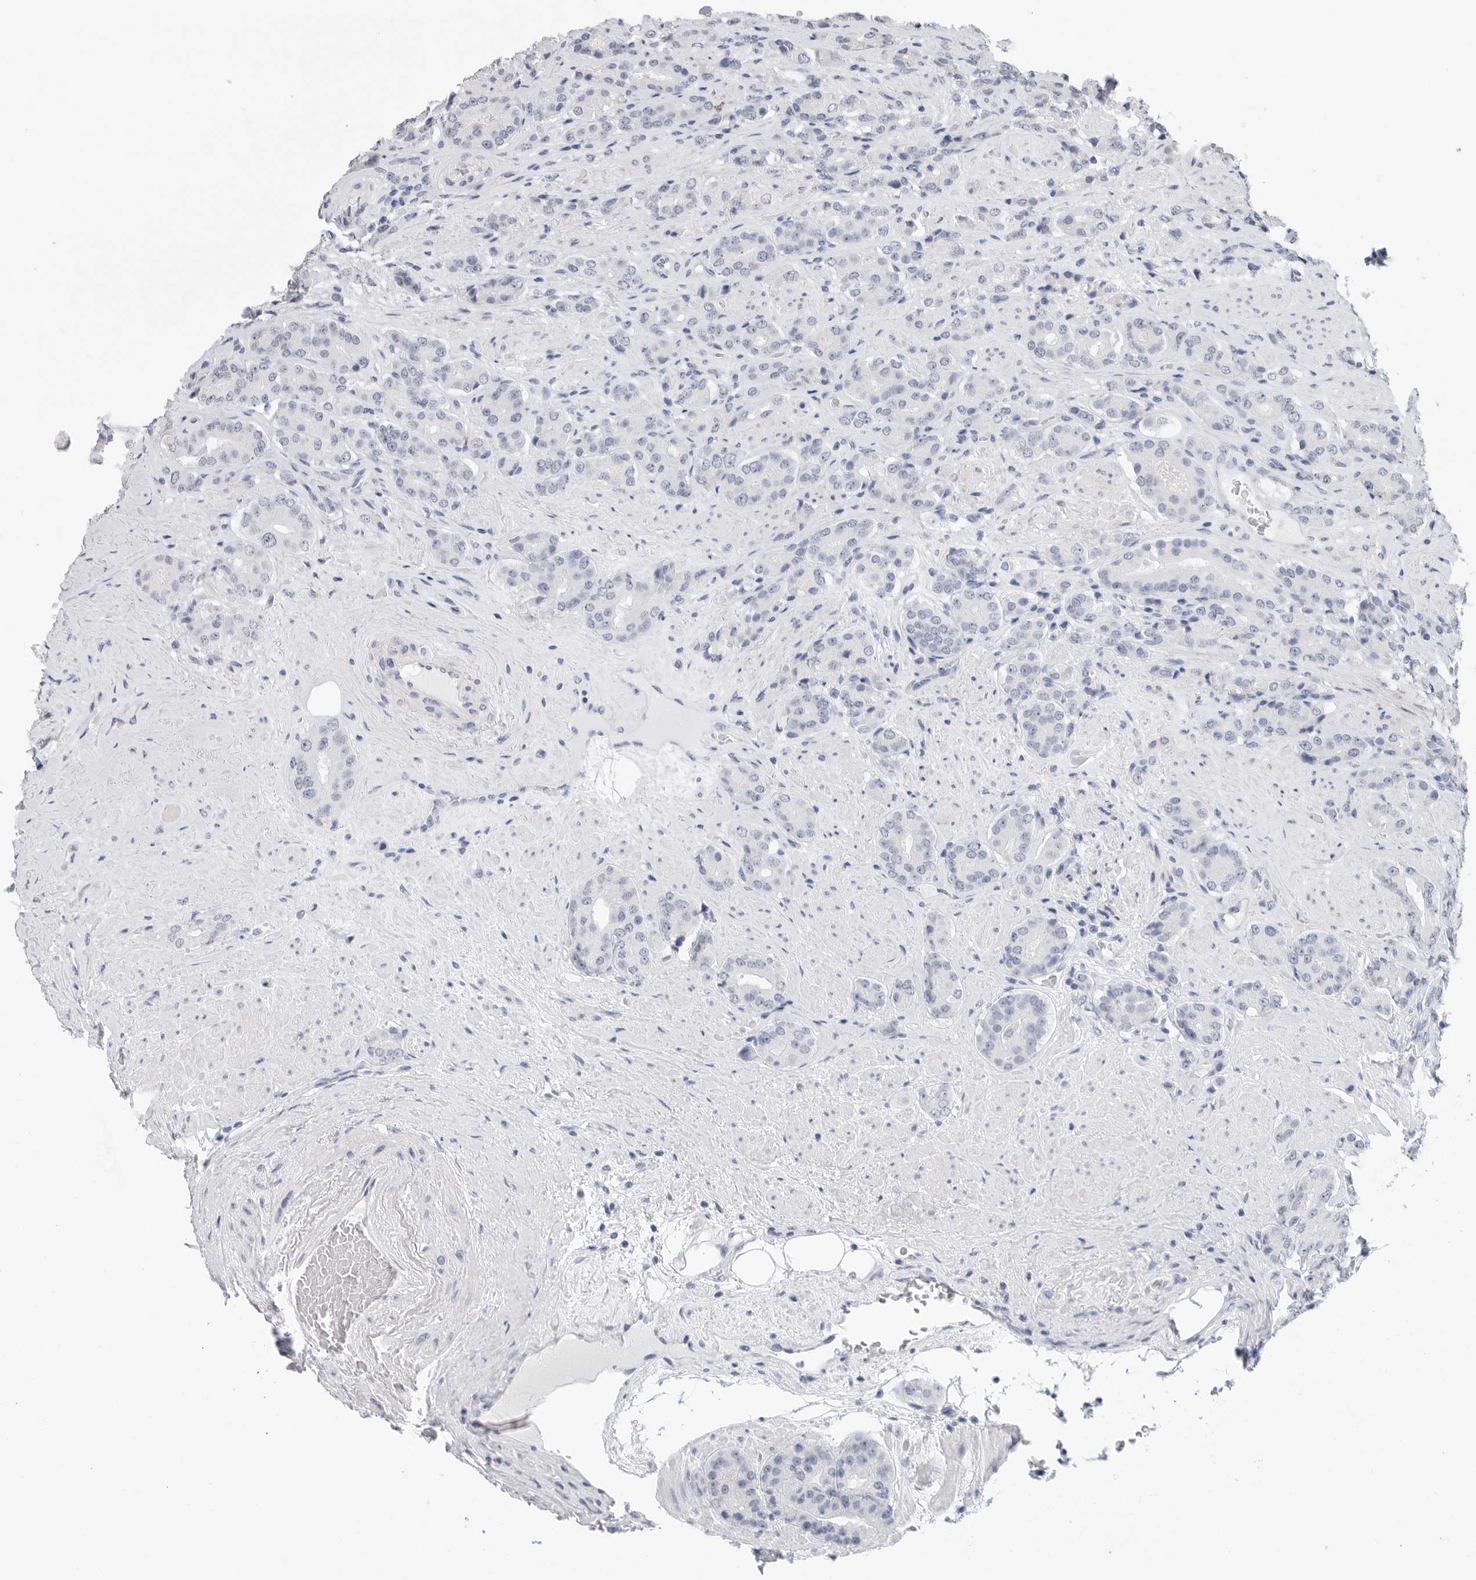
{"staining": {"intensity": "negative", "quantity": "none", "location": "none"}, "tissue": "prostate cancer", "cell_type": "Tumor cells", "image_type": "cancer", "snomed": [{"axis": "morphology", "description": "Adenocarcinoma, High grade"}, {"axis": "topography", "description": "Prostate"}], "caption": "Immunohistochemistry of human prostate adenocarcinoma (high-grade) demonstrates no positivity in tumor cells.", "gene": "ARHGEF10", "patient": {"sex": "male", "age": 71}}